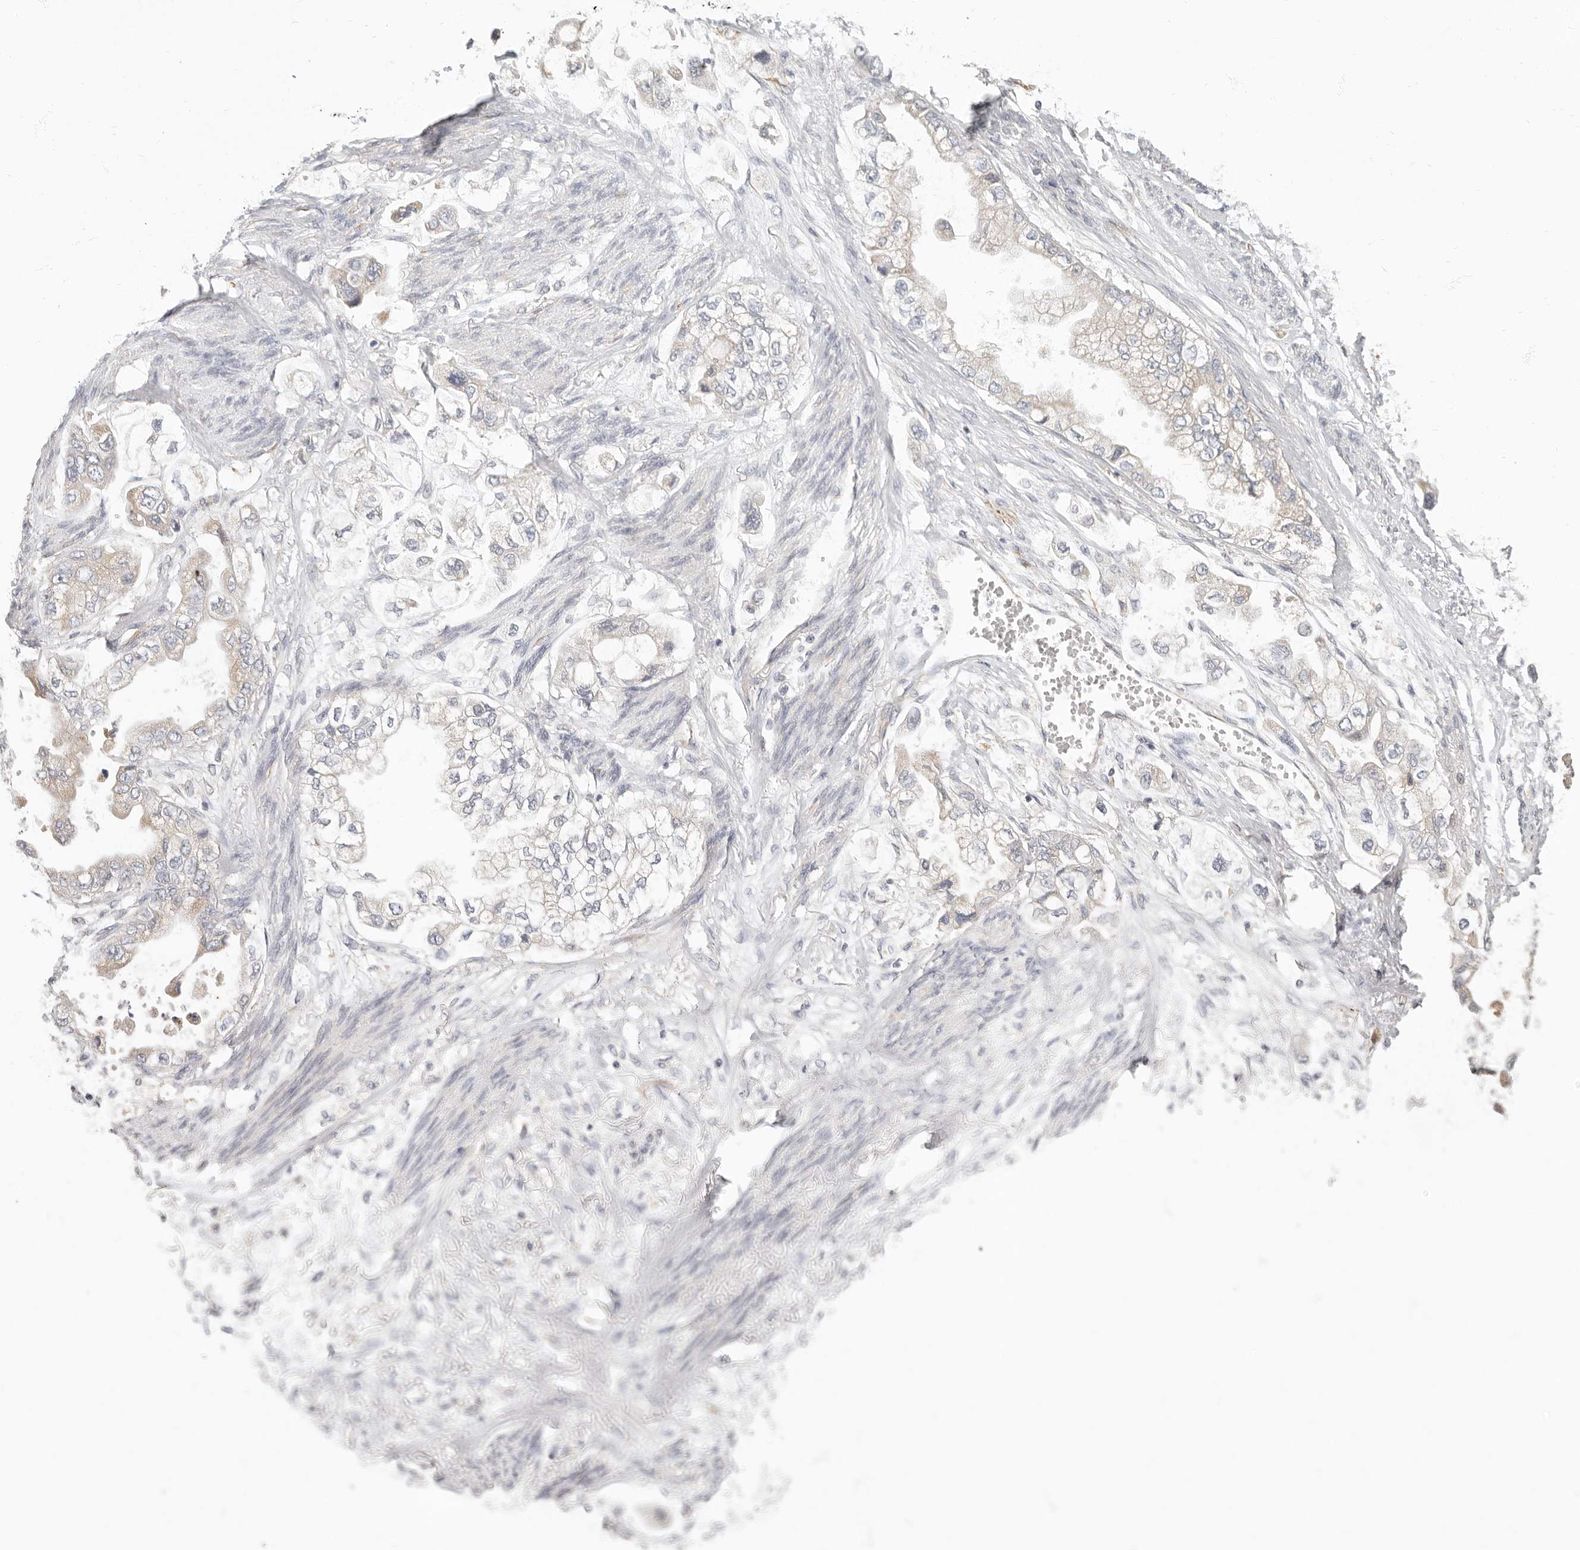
{"staining": {"intensity": "negative", "quantity": "none", "location": "none"}, "tissue": "stomach cancer", "cell_type": "Tumor cells", "image_type": "cancer", "snomed": [{"axis": "morphology", "description": "Adenocarcinoma, NOS"}, {"axis": "topography", "description": "Stomach"}], "caption": "Tumor cells are negative for protein expression in human stomach cancer.", "gene": "SPRING1", "patient": {"sex": "male", "age": 62}}